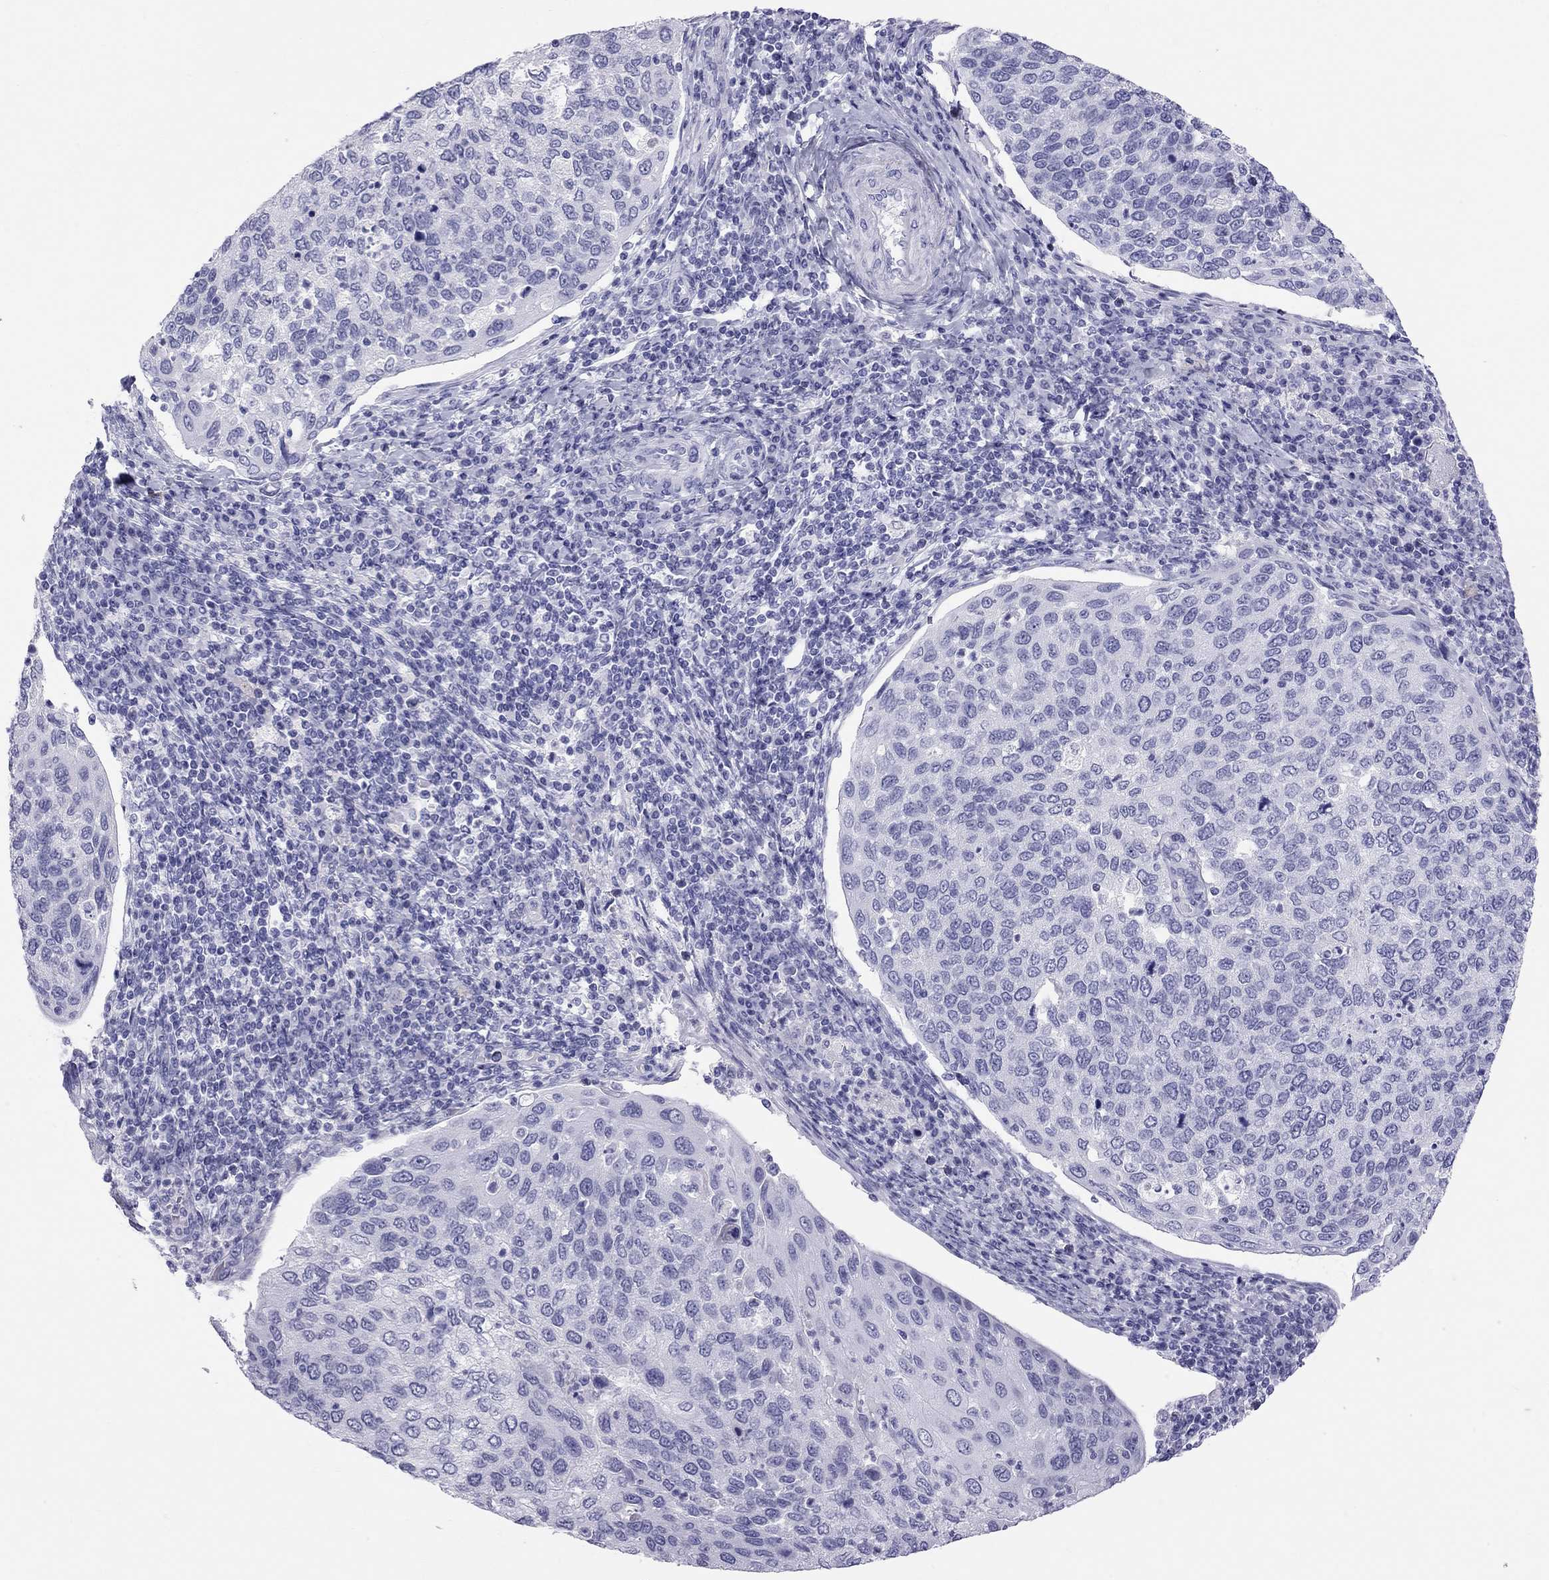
{"staining": {"intensity": "negative", "quantity": "none", "location": "none"}, "tissue": "cervical cancer", "cell_type": "Tumor cells", "image_type": "cancer", "snomed": [{"axis": "morphology", "description": "Squamous cell carcinoma, NOS"}, {"axis": "topography", "description": "Cervix"}], "caption": "Tumor cells show no significant staining in squamous cell carcinoma (cervical).", "gene": "TRPM3", "patient": {"sex": "female", "age": 54}}